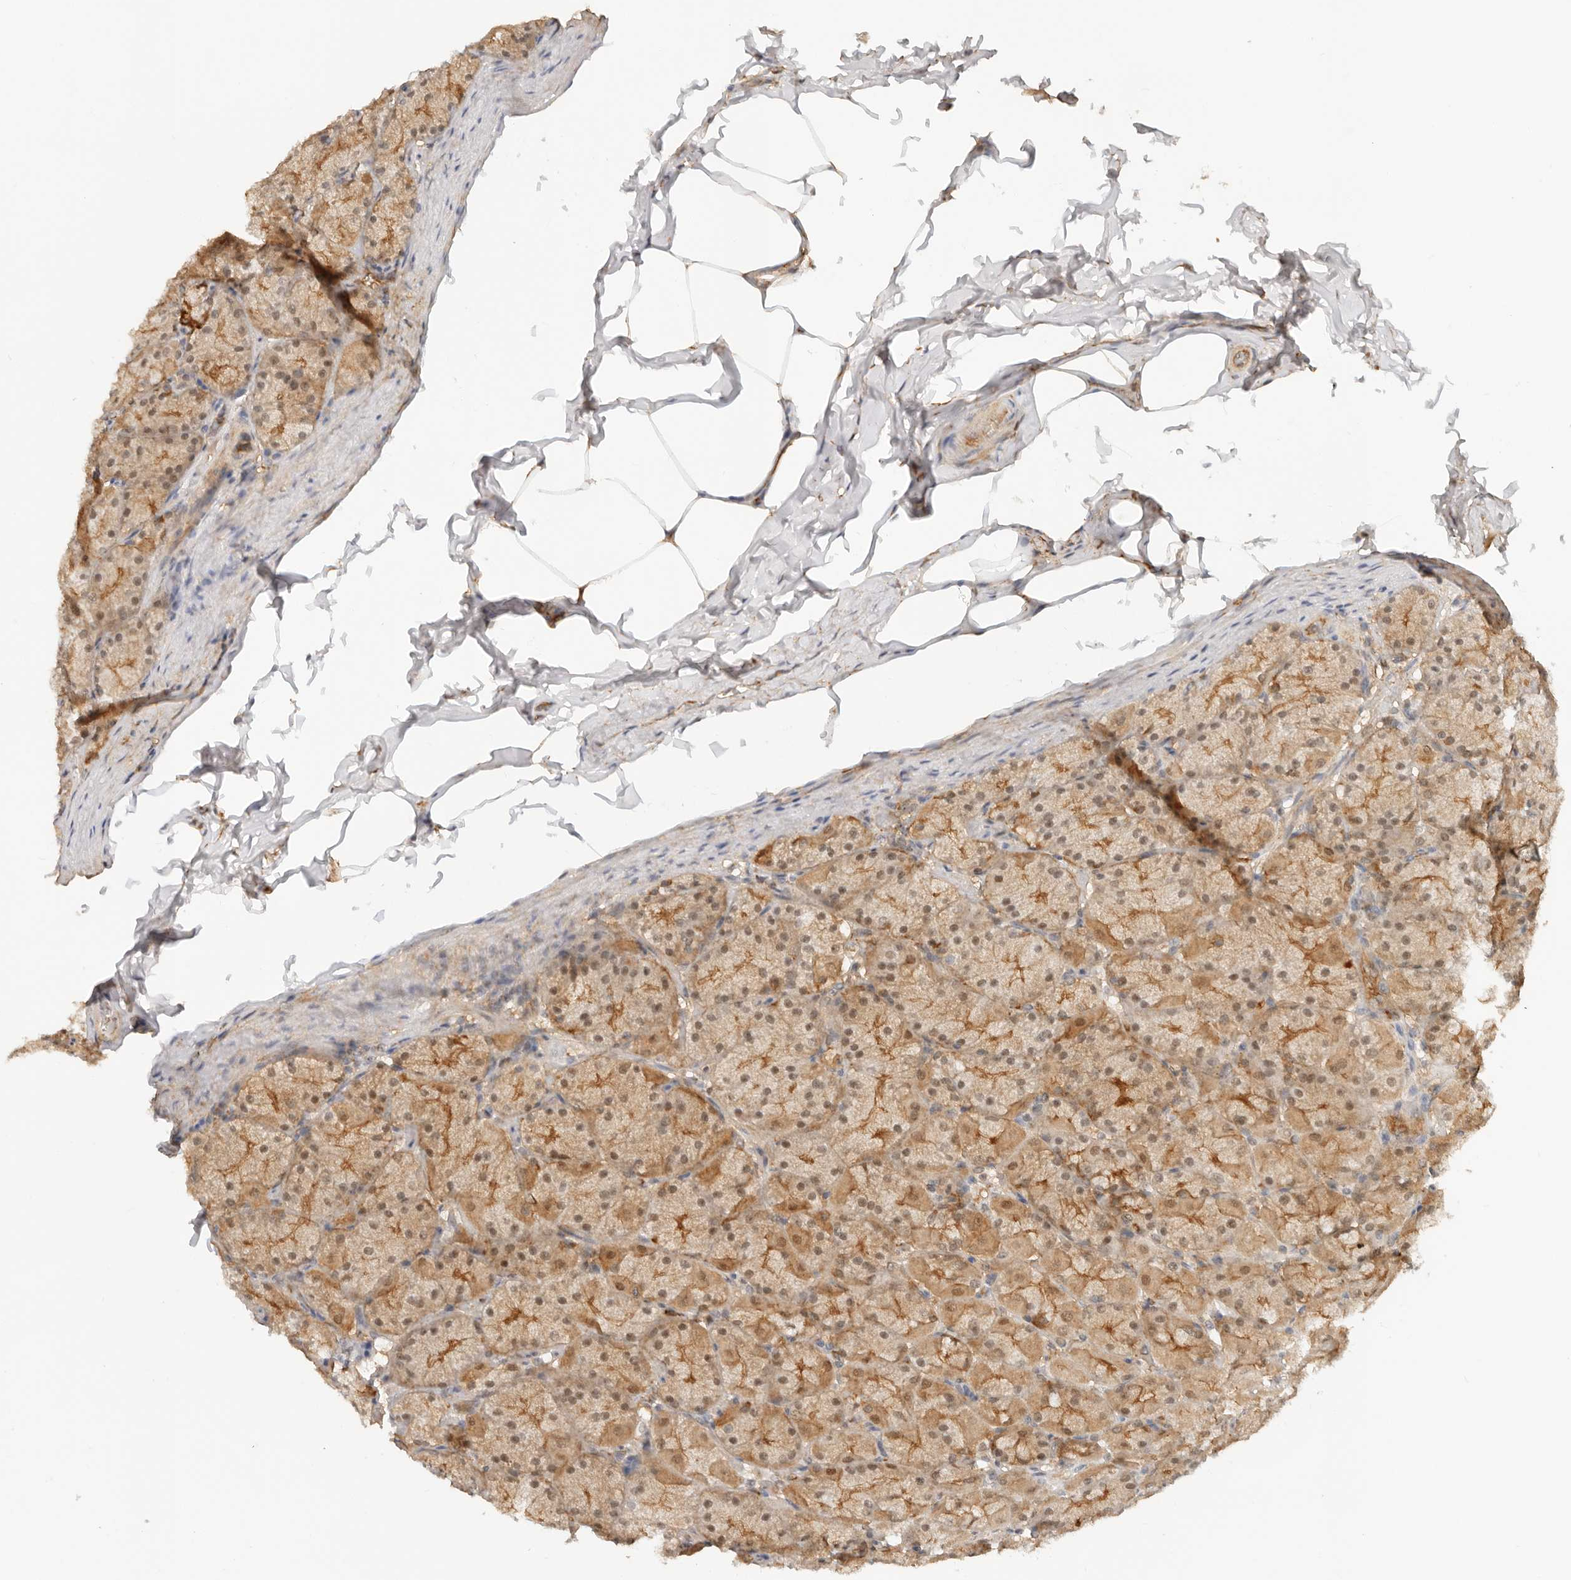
{"staining": {"intensity": "strong", "quantity": ">75%", "location": "cytoplasmic/membranous,nuclear"}, "tissue": "stomach", "cell_type": "Glandular cells", "image_type": "normal", "snomed": [{"axis": "morphology", "description": "Normal tissue, NOS"}, {"axis": "topography", "description": "Stomach, upper"}], "caption": "Stomach stained for a protein exhibits strong cytoplasmic/membranous,nuclear positivity in glandular cells. (Brightfield microscopy of DAB IHC at high magnification).", "gene": "HEXD", "patient": {"sex": "female", "age": 56}}